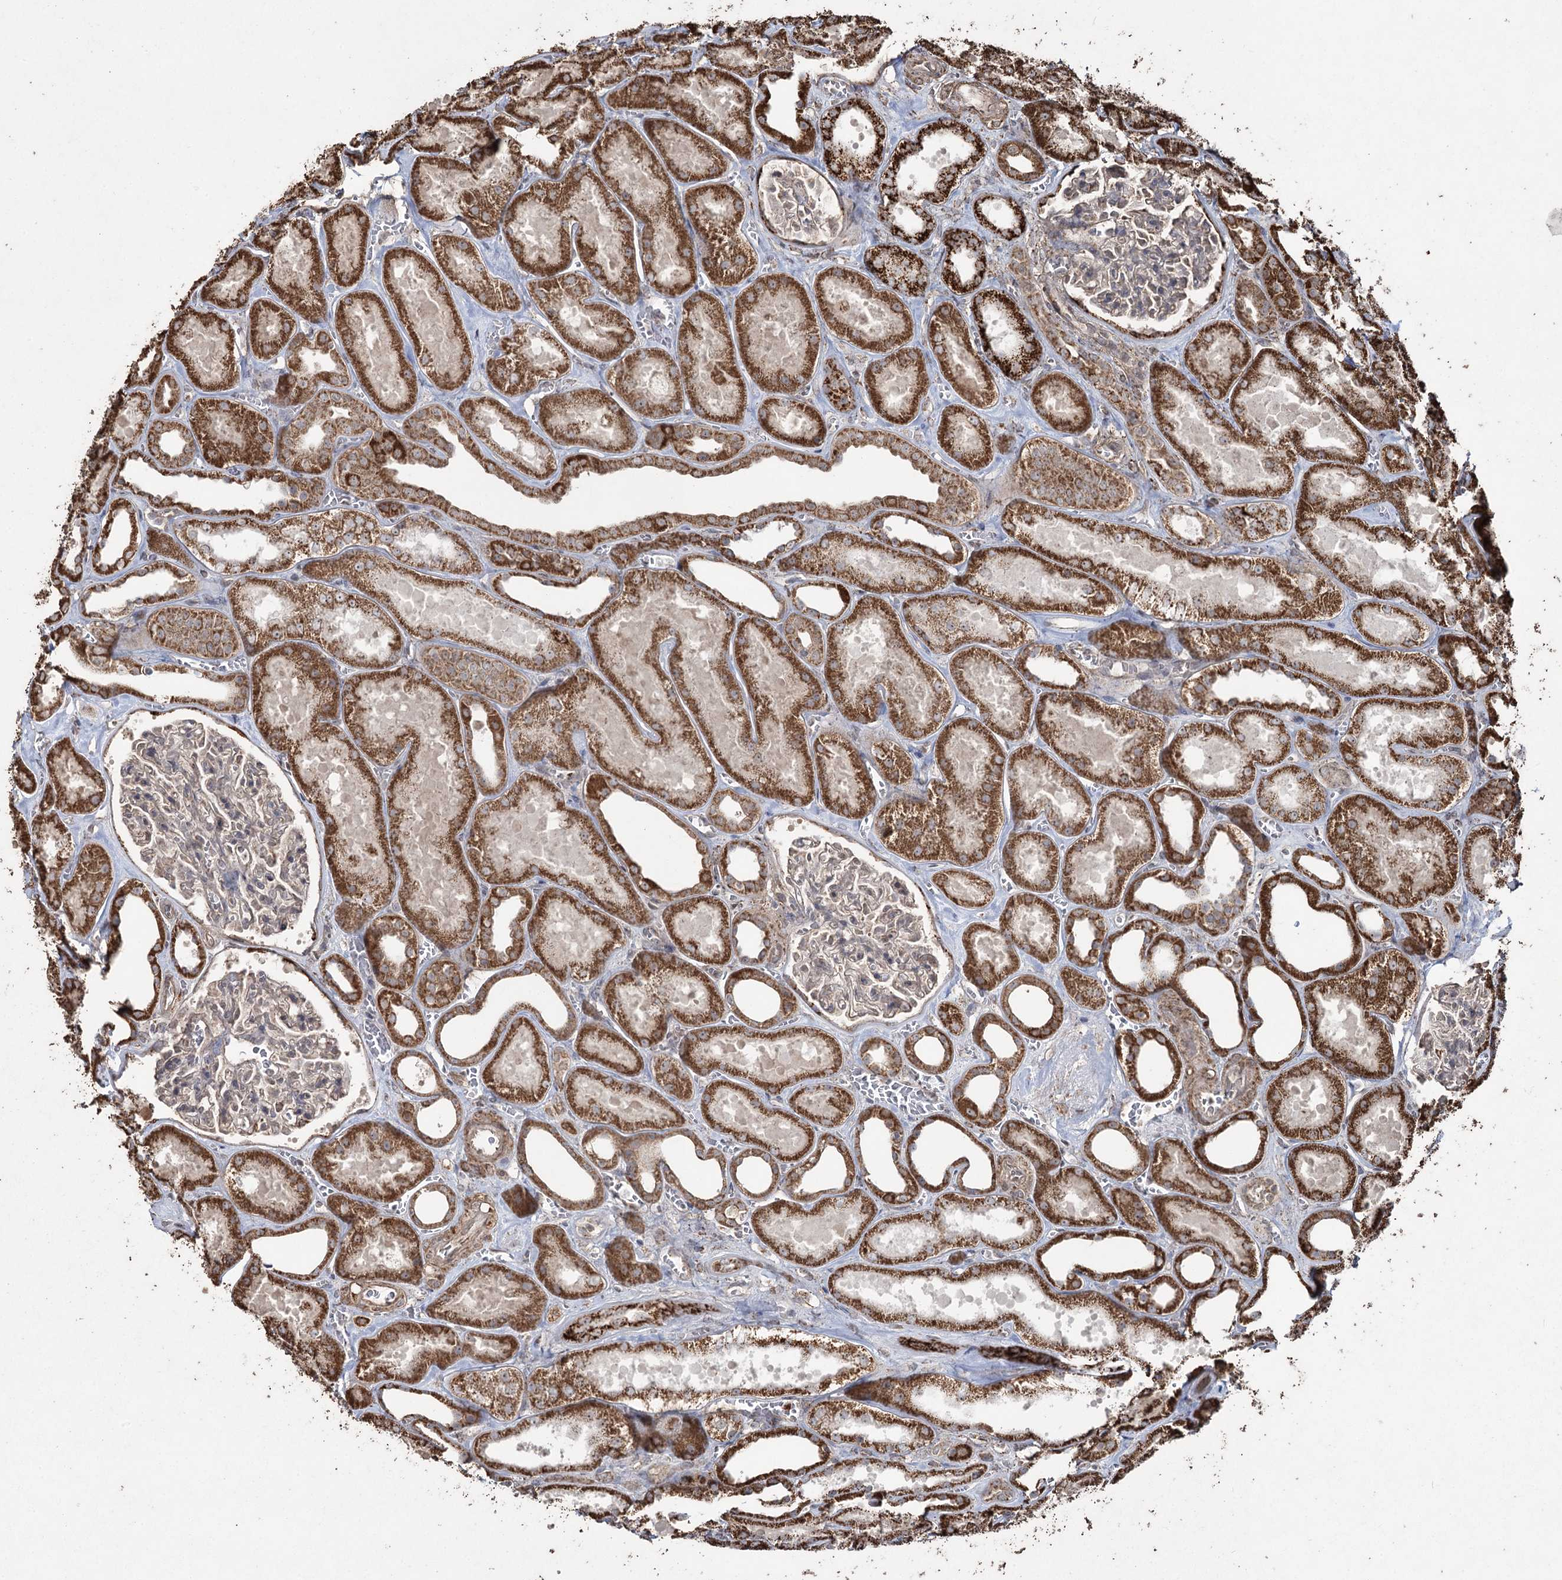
{"staining": {"intensity": "moderate", "quantity": "<25%", "location": "cytoplasmic/membranous,nuclear"}, "tissue": "kidney", "cell_type": "Cells in glomeruli", "image_type": "normal", "snomed": [{"axis": "morphology", "description": "Normal tissue, NOS"}, {"axis": "morphology", "description": "Adenocarcinoma, NOS"}, {"axis": "topography", "description": "Kidney"}], "caption": "Kidney stained with a brown dye reveals moderate cytoplasmic/membranous,nuclear positive positivity in approximately <25% of cells in glomeruli.", "gene": "SLF2", "patient": {"sex": "female", "age": 68}}